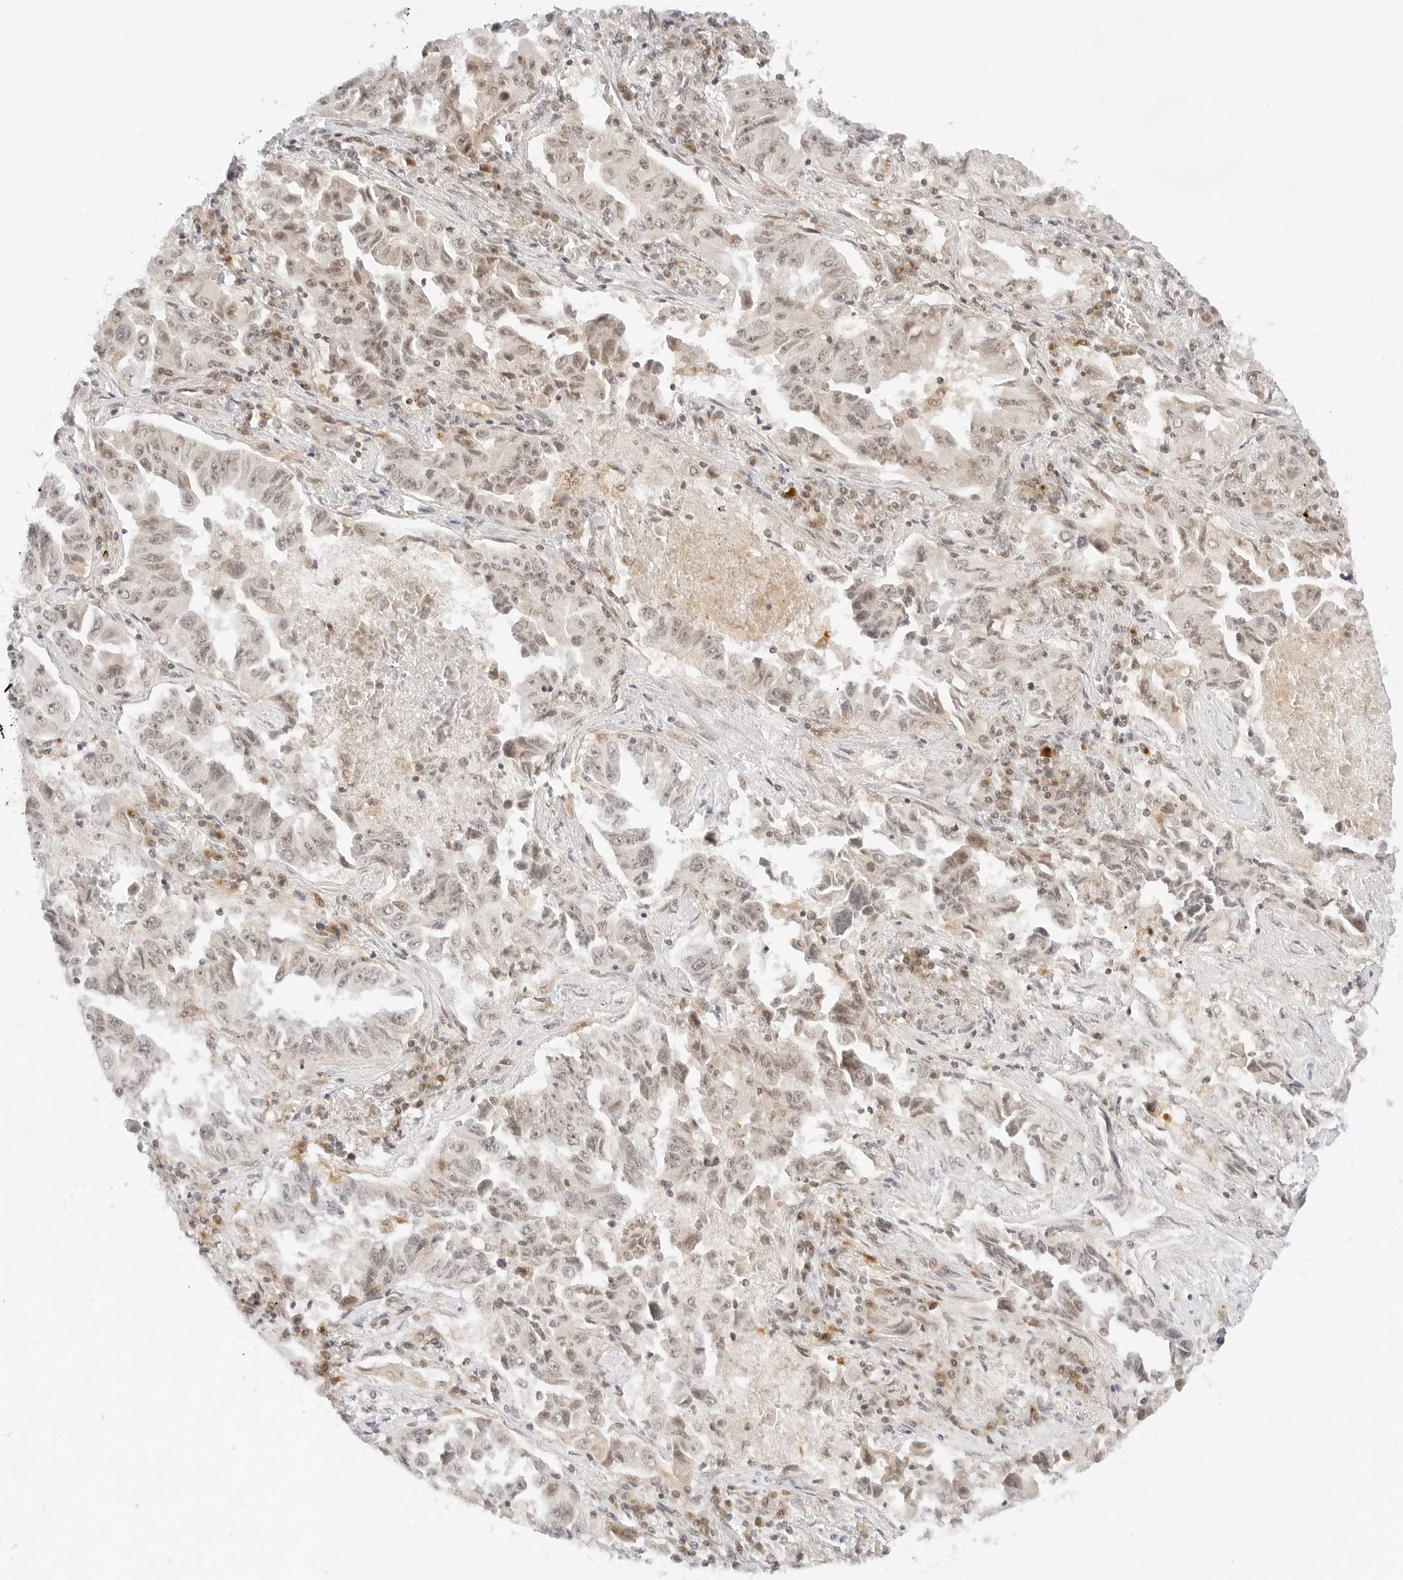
{"staining": {"intensity": "weak", "quantity": "25%-75%", "location": "nuclear"}, "tissue": "lung cancer", "cell_type": "Tumor cells", "image_type": "cancer", "snomed": [{"axis": "morphology", "description": "Adenocarcinoma, NOS"}, {"axis": "topography", "description": "Lung"}], "caption": "Tumor cells reveal weak nuclear staining in approximately 25%-75% of cells in lung cancer. (DAB (3,3'-diaminobenzidine) IHC, brown staining for protein, blue staining for nuclei).", "gene": "POLR3C", "patient": {"sex": "female", "age": 51}}